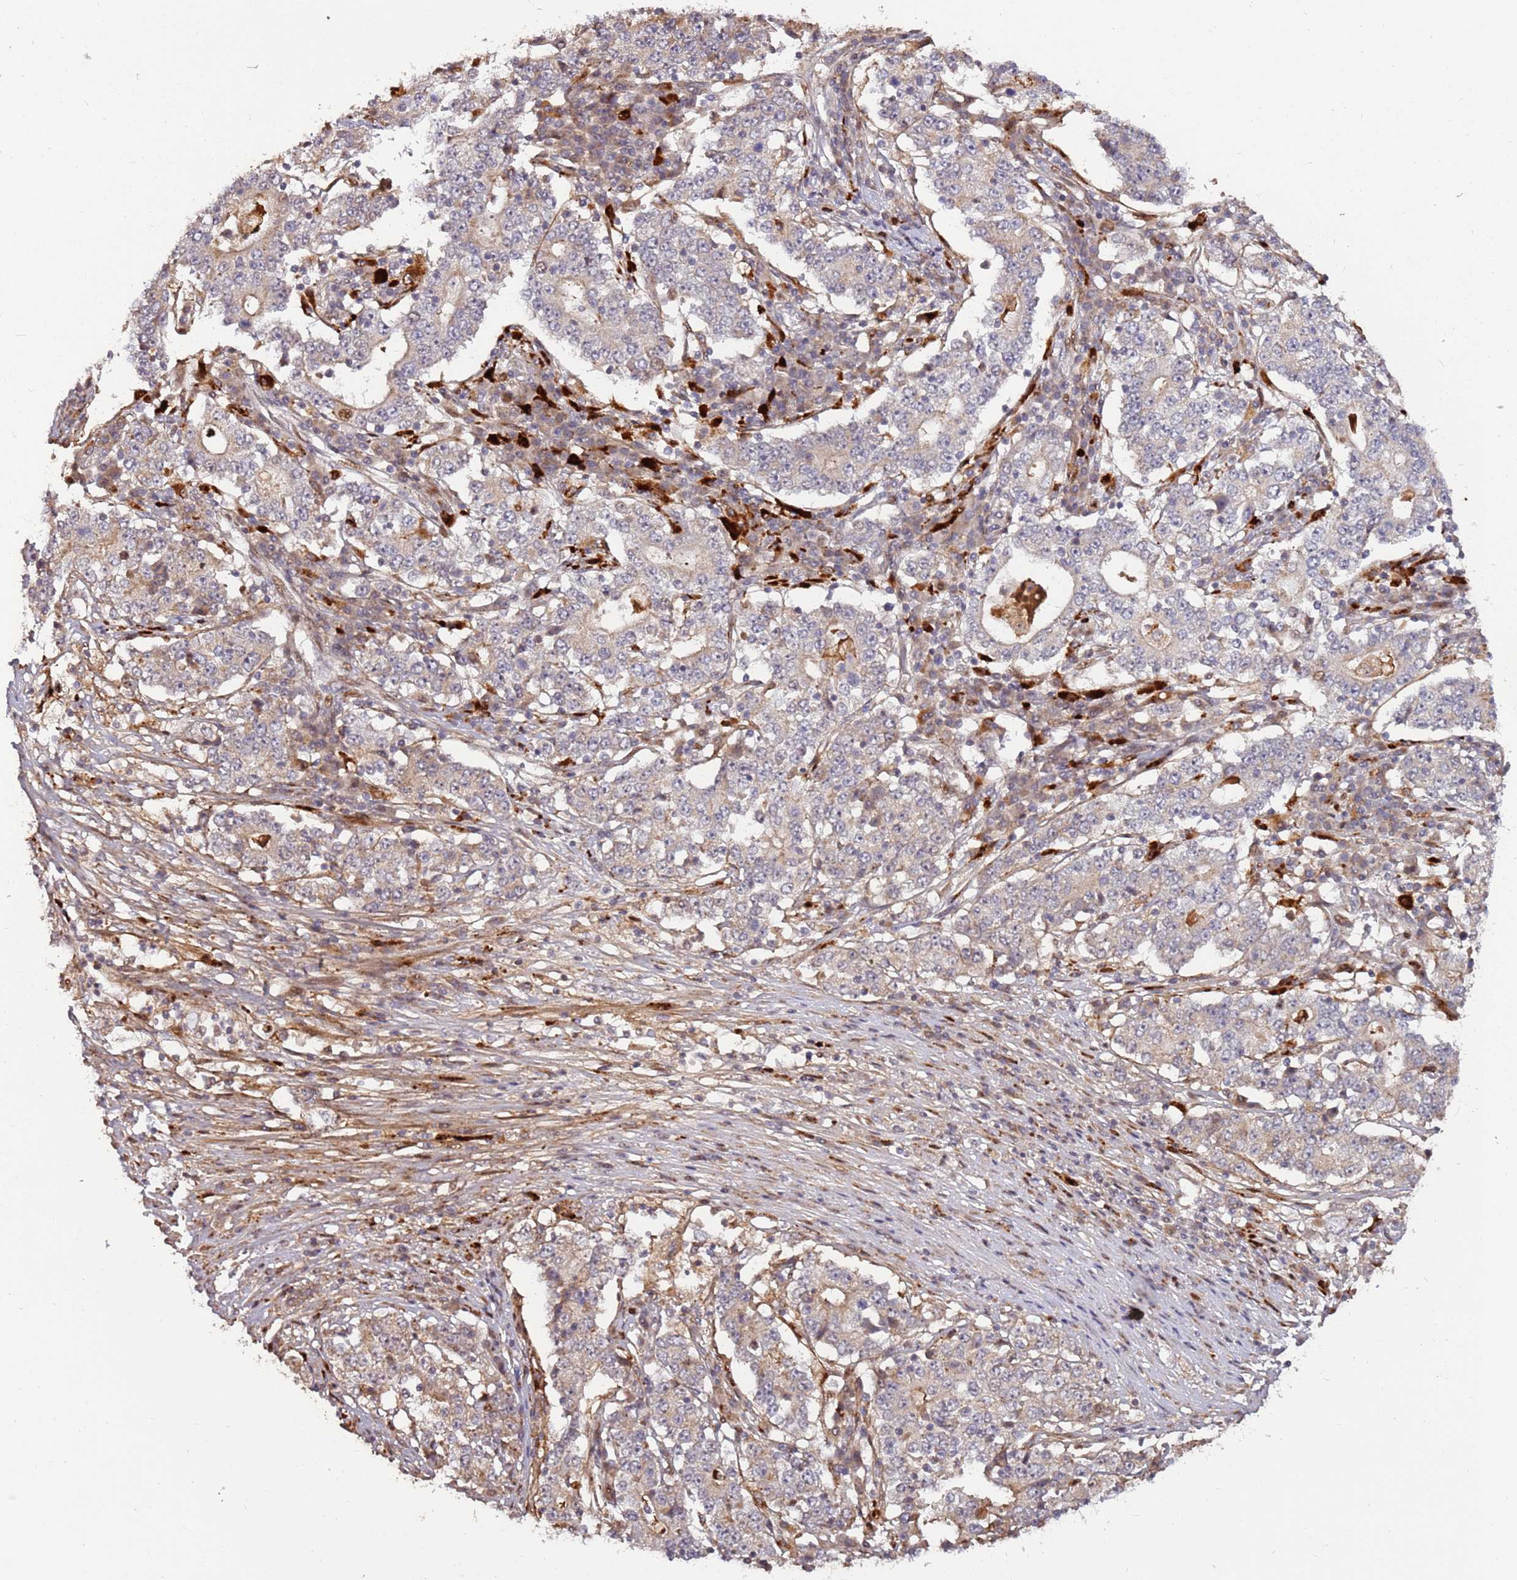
{"staining": {"intensity": "weak", "quantity": "<25%", "location": "cytoplasmic/membranous"}, "tissue": "stomach cancer", "cell_type": "Tumor cells", "image_type": "cancer", "snomed": [{"axis": "morphology", "description": "Adenocarcinoma, NOS"}, {"axis": "topography", "description": "Stomach"}], "caption": "This is a photomicrograph of immunohistochemistry (IHC) staining of adenocarcinoma (stomach), which shows no expression in tumor cells. (DAB (3,3'-diaminobenzidine) immunohistochemistry (IHC) with hematoxylin counter stain).", "gene": "RHBDL1", "patient": {"sex": "male", "age": 59}}